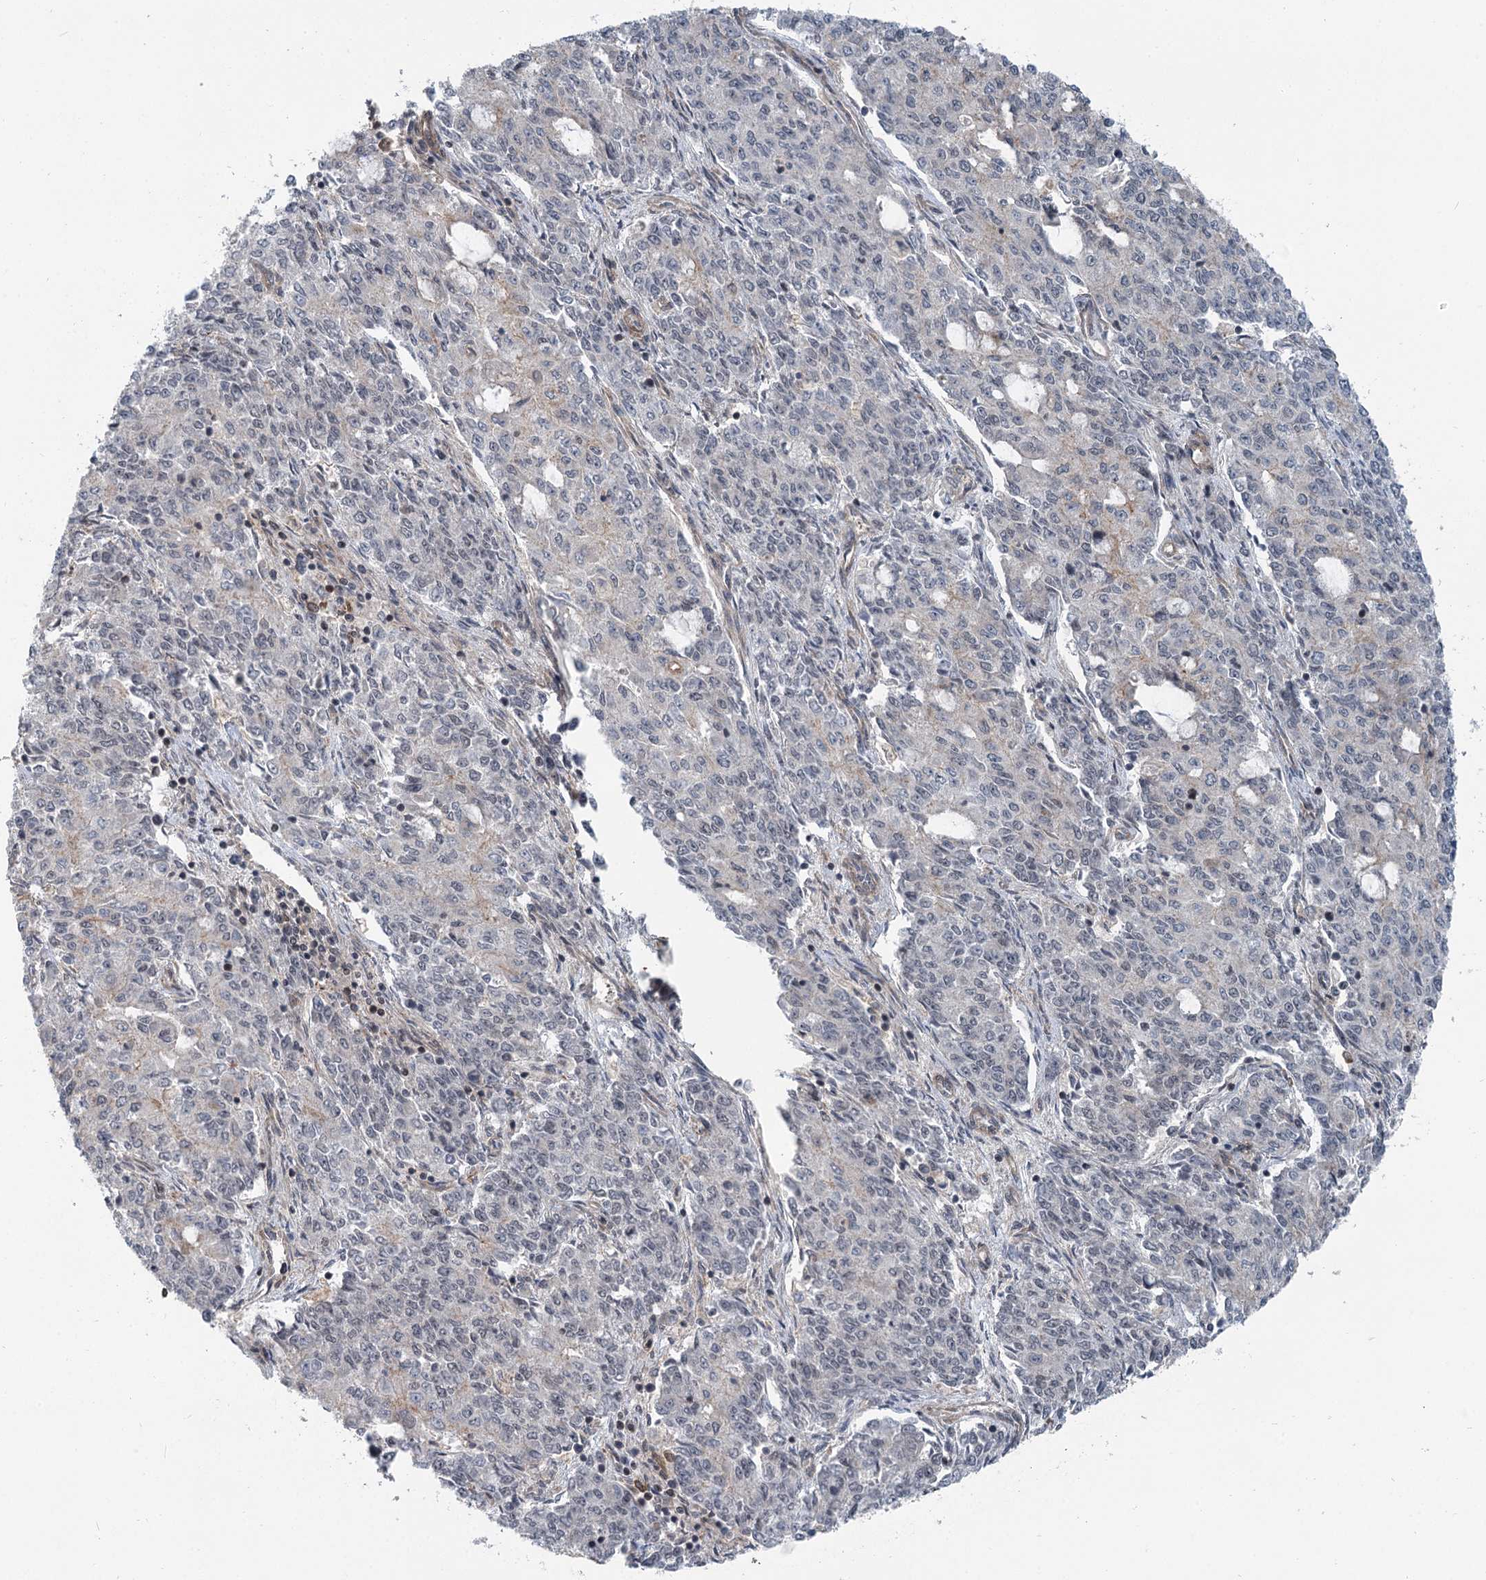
{"staining": {"intensity": "negative", "quantity": "none", "location": "none"}, "tissue": "endometrial cancer", "cell_type": "Tumor cells", "image_type": "cancer", "snomed": [{"axis": "morphology", "description": "Adenocarcinoma, NOS"}, {"axis": "topography", "description": "Endometrium"}], "caption": "Immunohistochemistry image of human endometrial adenocarcinoma stained for a protein (brown), which displays no expression in tumor cells. Nuclei are stained in blue.", "gene": "IQSEC1", "patient": {"sex": "female", "age": 50}}